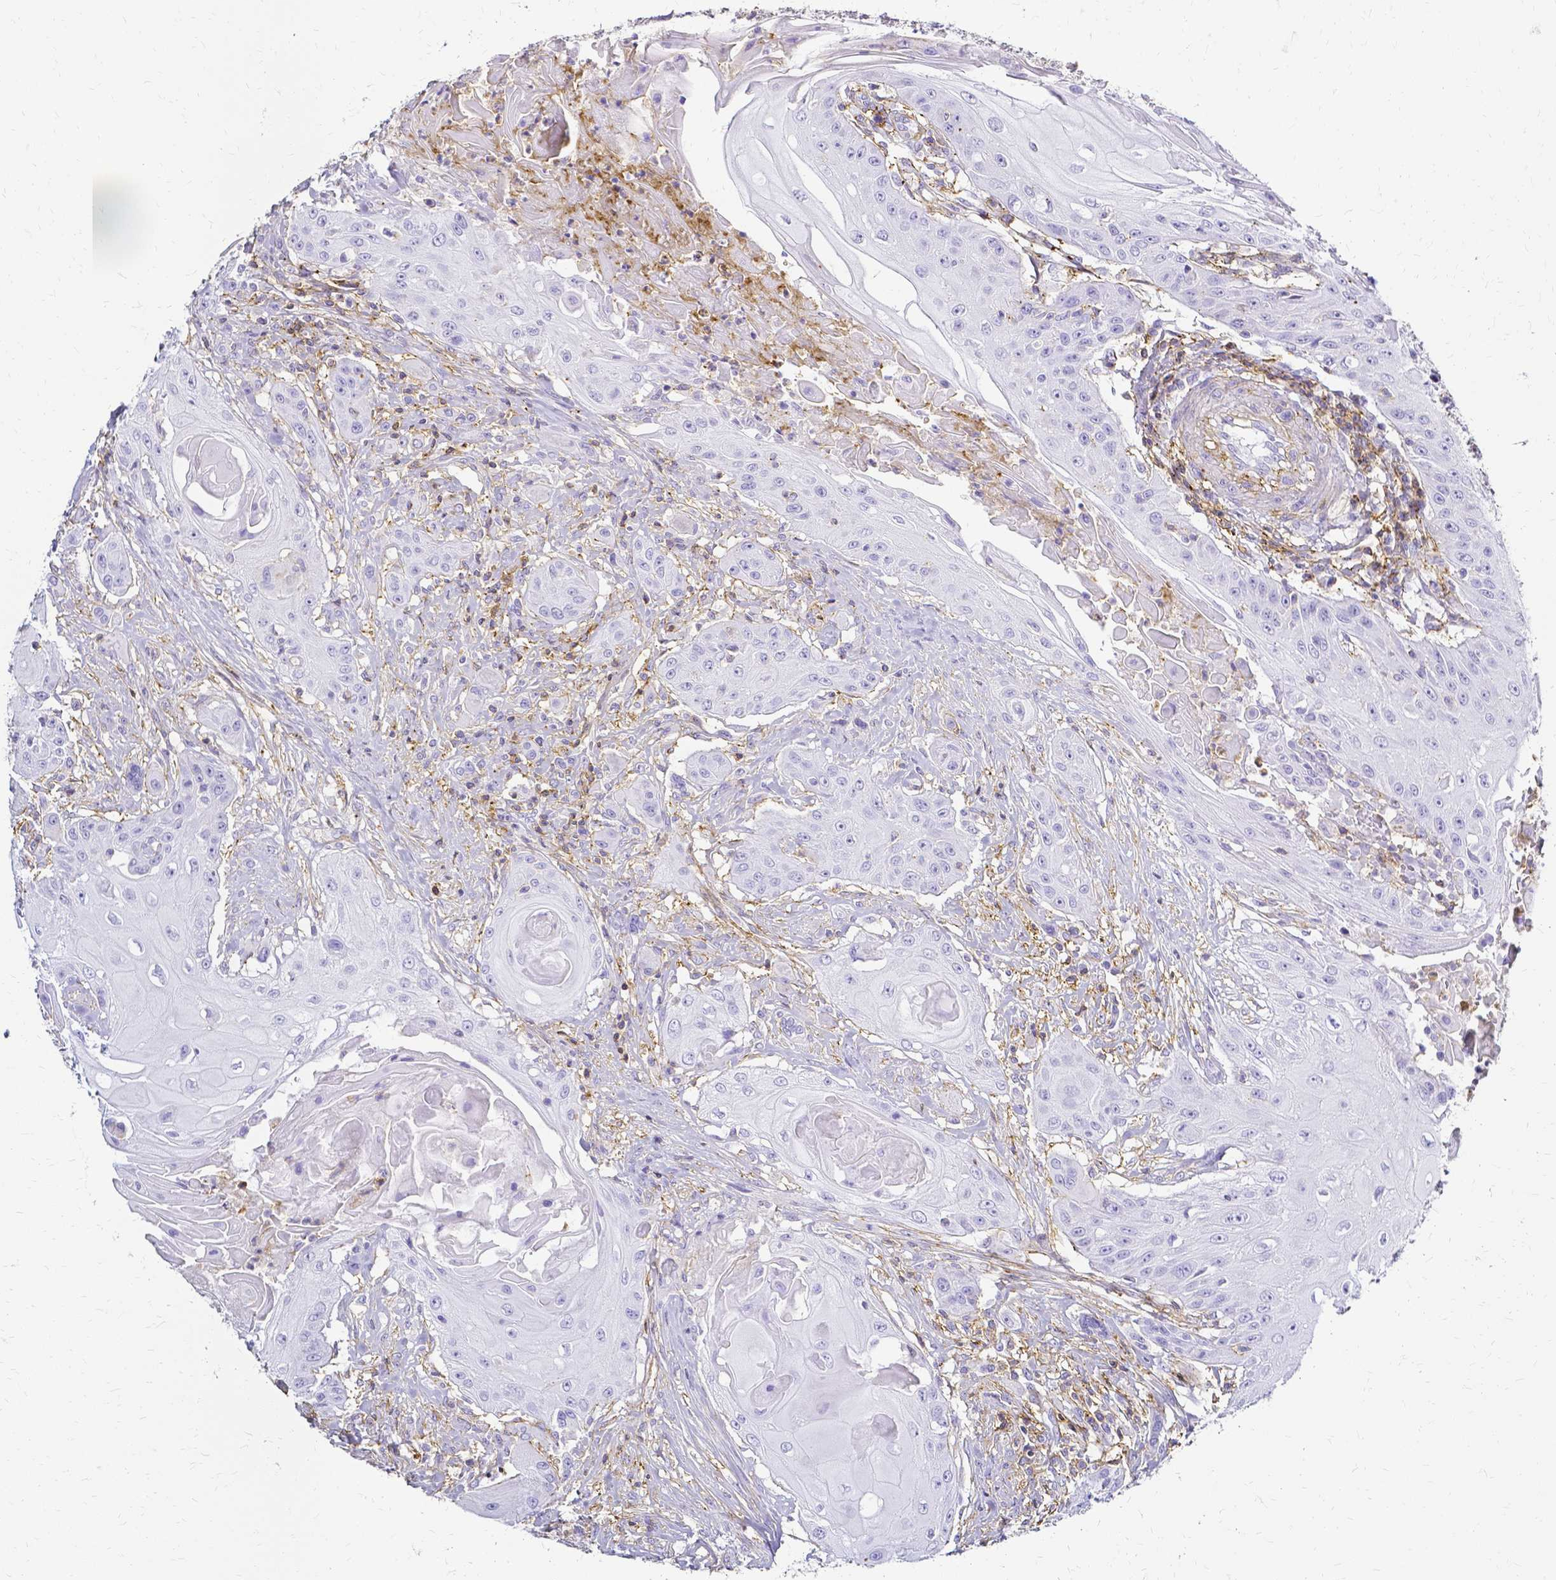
{"staining": {"intensity": "negative", "quantity": "none", "location": "none"}, "tissue": "head and neck cancer", "cell_type": "Tumor cells", "image_type": "cancer", "snomed": [{"axis": "morphology", "description": "Squamous cell carcinoma, NOS"}, {"axis": "topography", "description": "Oral tissue"}, {"axis": "topography", "description": "Head-Neck"}, {"axis": "topography", "description": "Neck, NOS"}], "caption": "Histopathology image shows no significant protein positivity in tumor cells of head and neck cancer (squamous cell carcinoma).", "gene": "HSPA12A", "patient": {"sex": "female", "age": 55}}